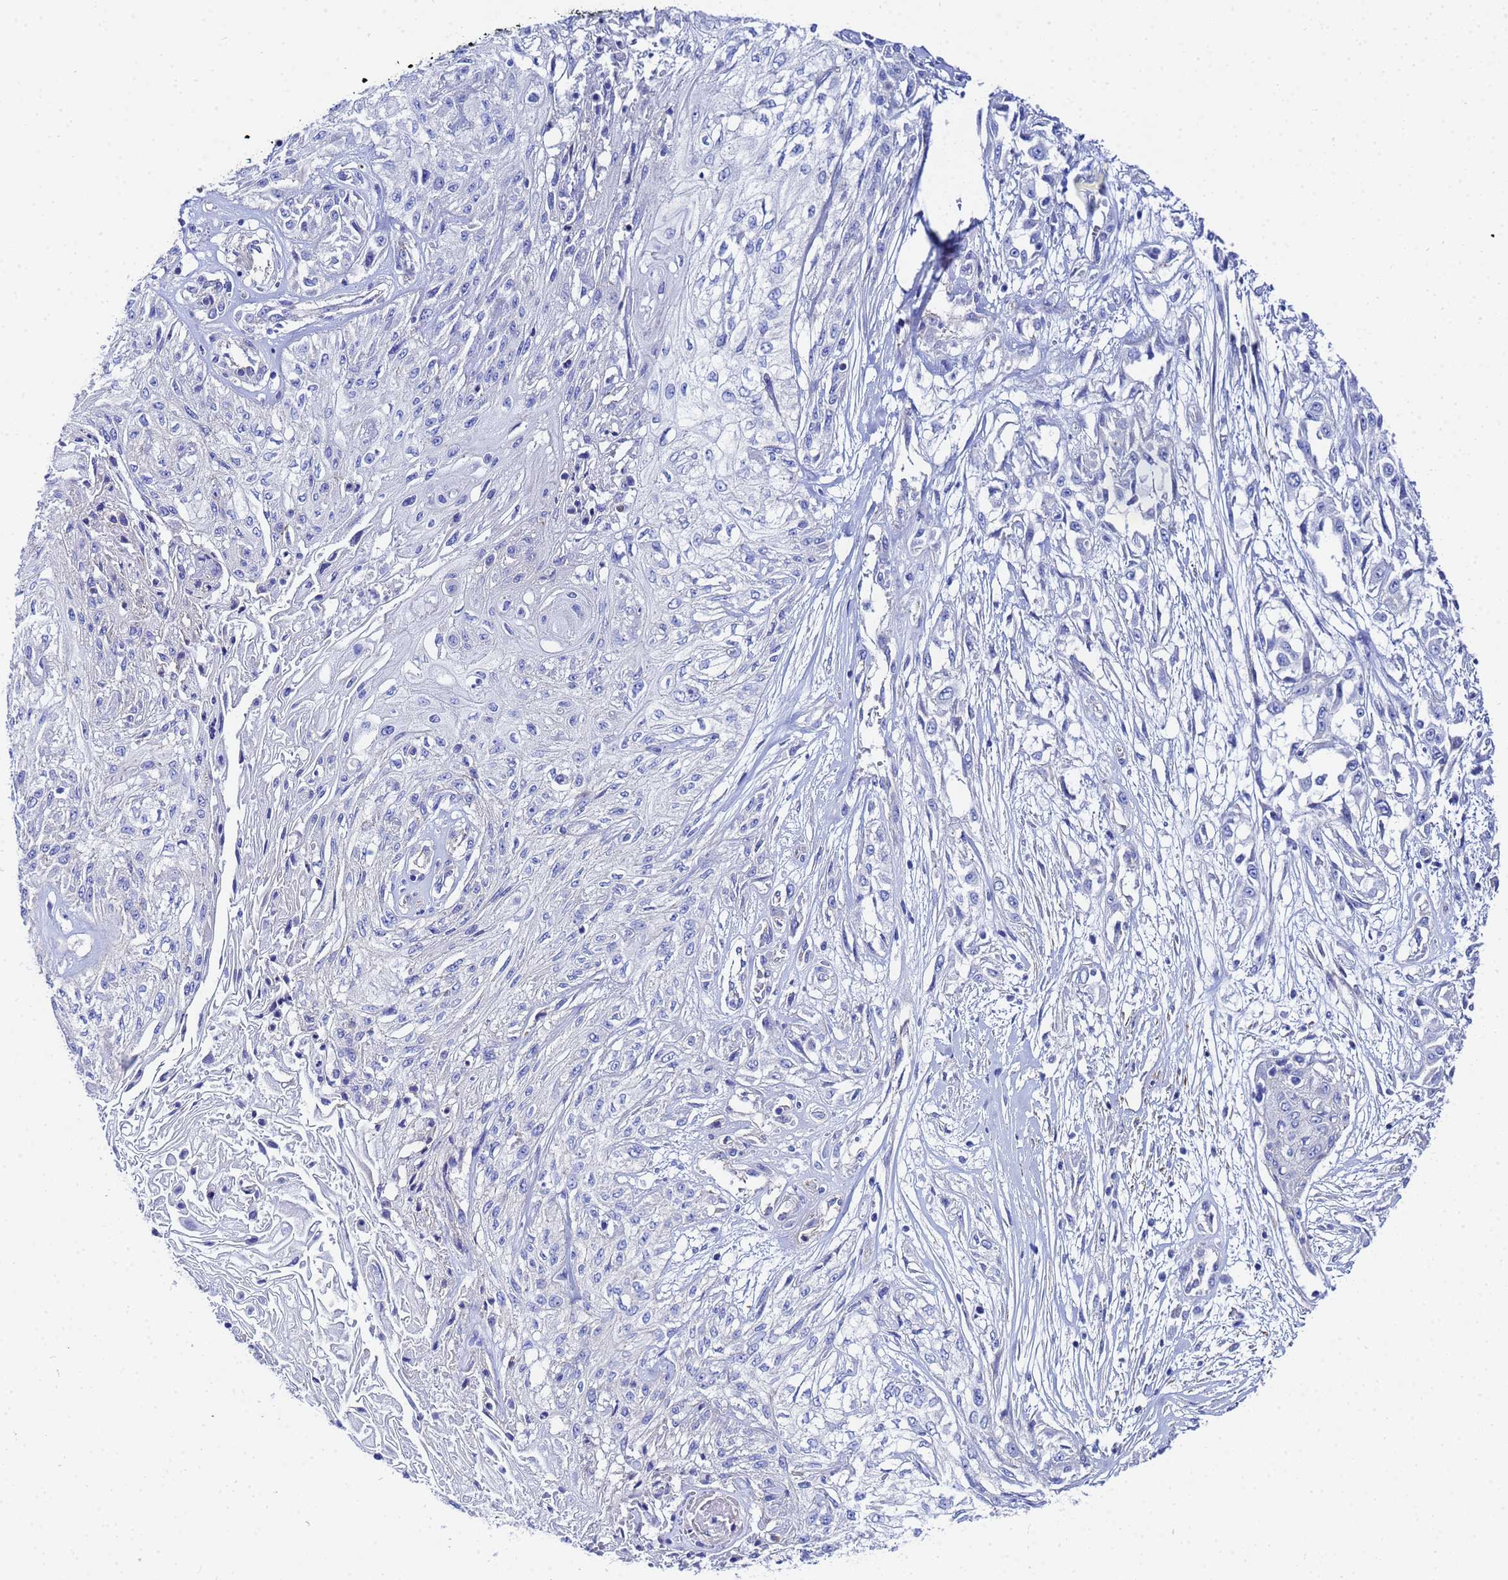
{"staining": {"intensity": "negative", "quantity": "none", "location": "none"}, "tissue": "skin cancer", "cell_type": "Tumor cells", "image_type": "cancer", "snomed": [{"axis": "morphology", "description": "Squamous cell carcinoma, NOS"}, {"axis": "morphology", "description": "Squamous cell carcinoma, metastatic, NOS"}, {"axis": "topography", "description": "Skin"}, {"axis": "topography", "description": "Lymph node"}], "caption": "Tumor cells show no significant positivity in skin cancer.", "gene": "RAB39B", "patient": {"sex": "male", "age": 75}}